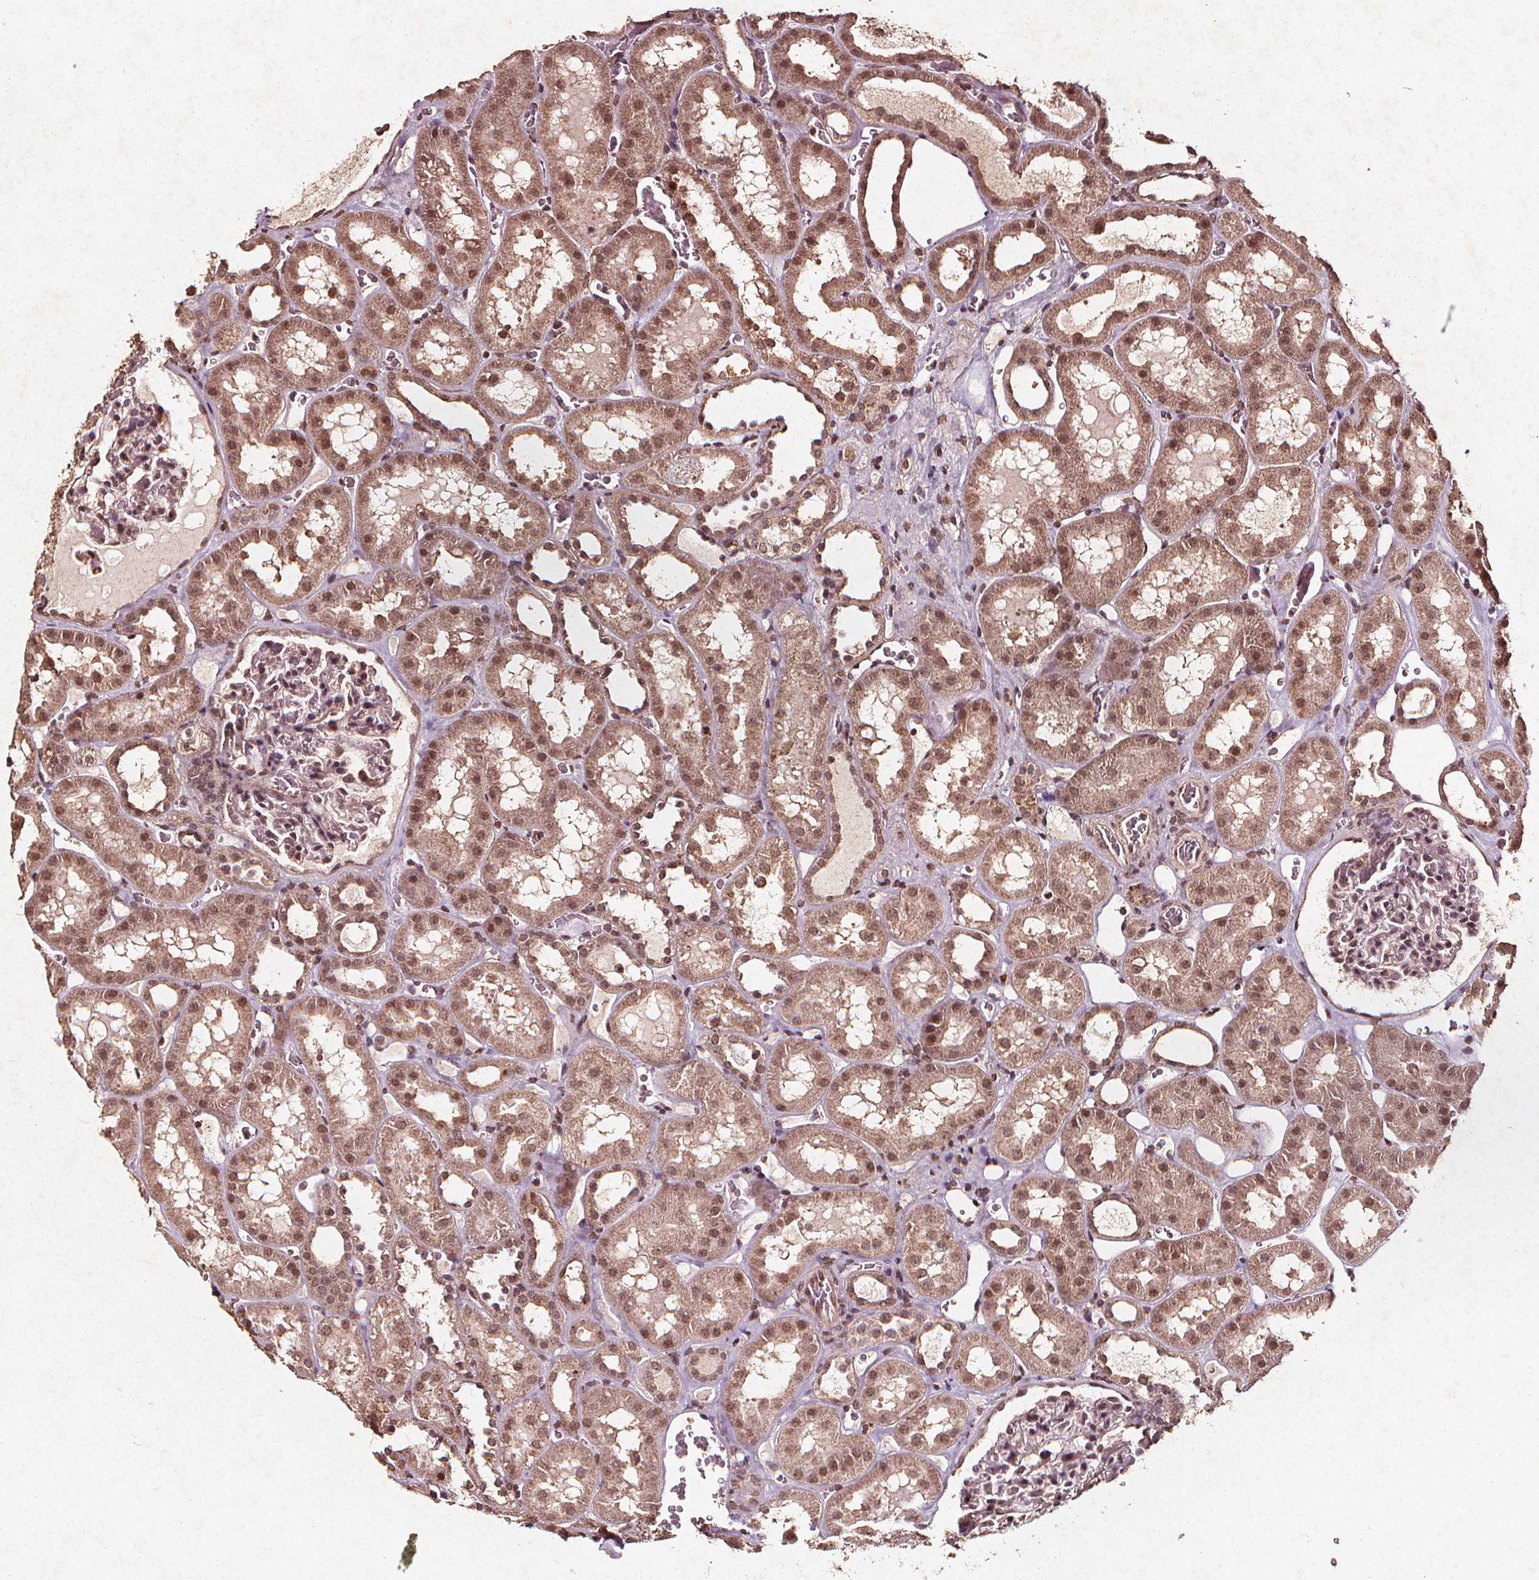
{"staining": {"intensity": "weak", "quantity": "25%-75%", "location": "nuclear"}, "tissue": "kidney", "cell_type": "Cells in glomeruli", "image_type": "normal", "snomed": [{"axis": "morphology", "description": "Normal tissue, NOS"}, {"axis": "topography", "description": "Kidney"}], "caption": "A micrograph of human kidney stained for a protein exhibits weak nuclear brown staining in cells in glomeruli.", "gene": "ABCA1", "patient": {"sex": "female", "age": 41}}